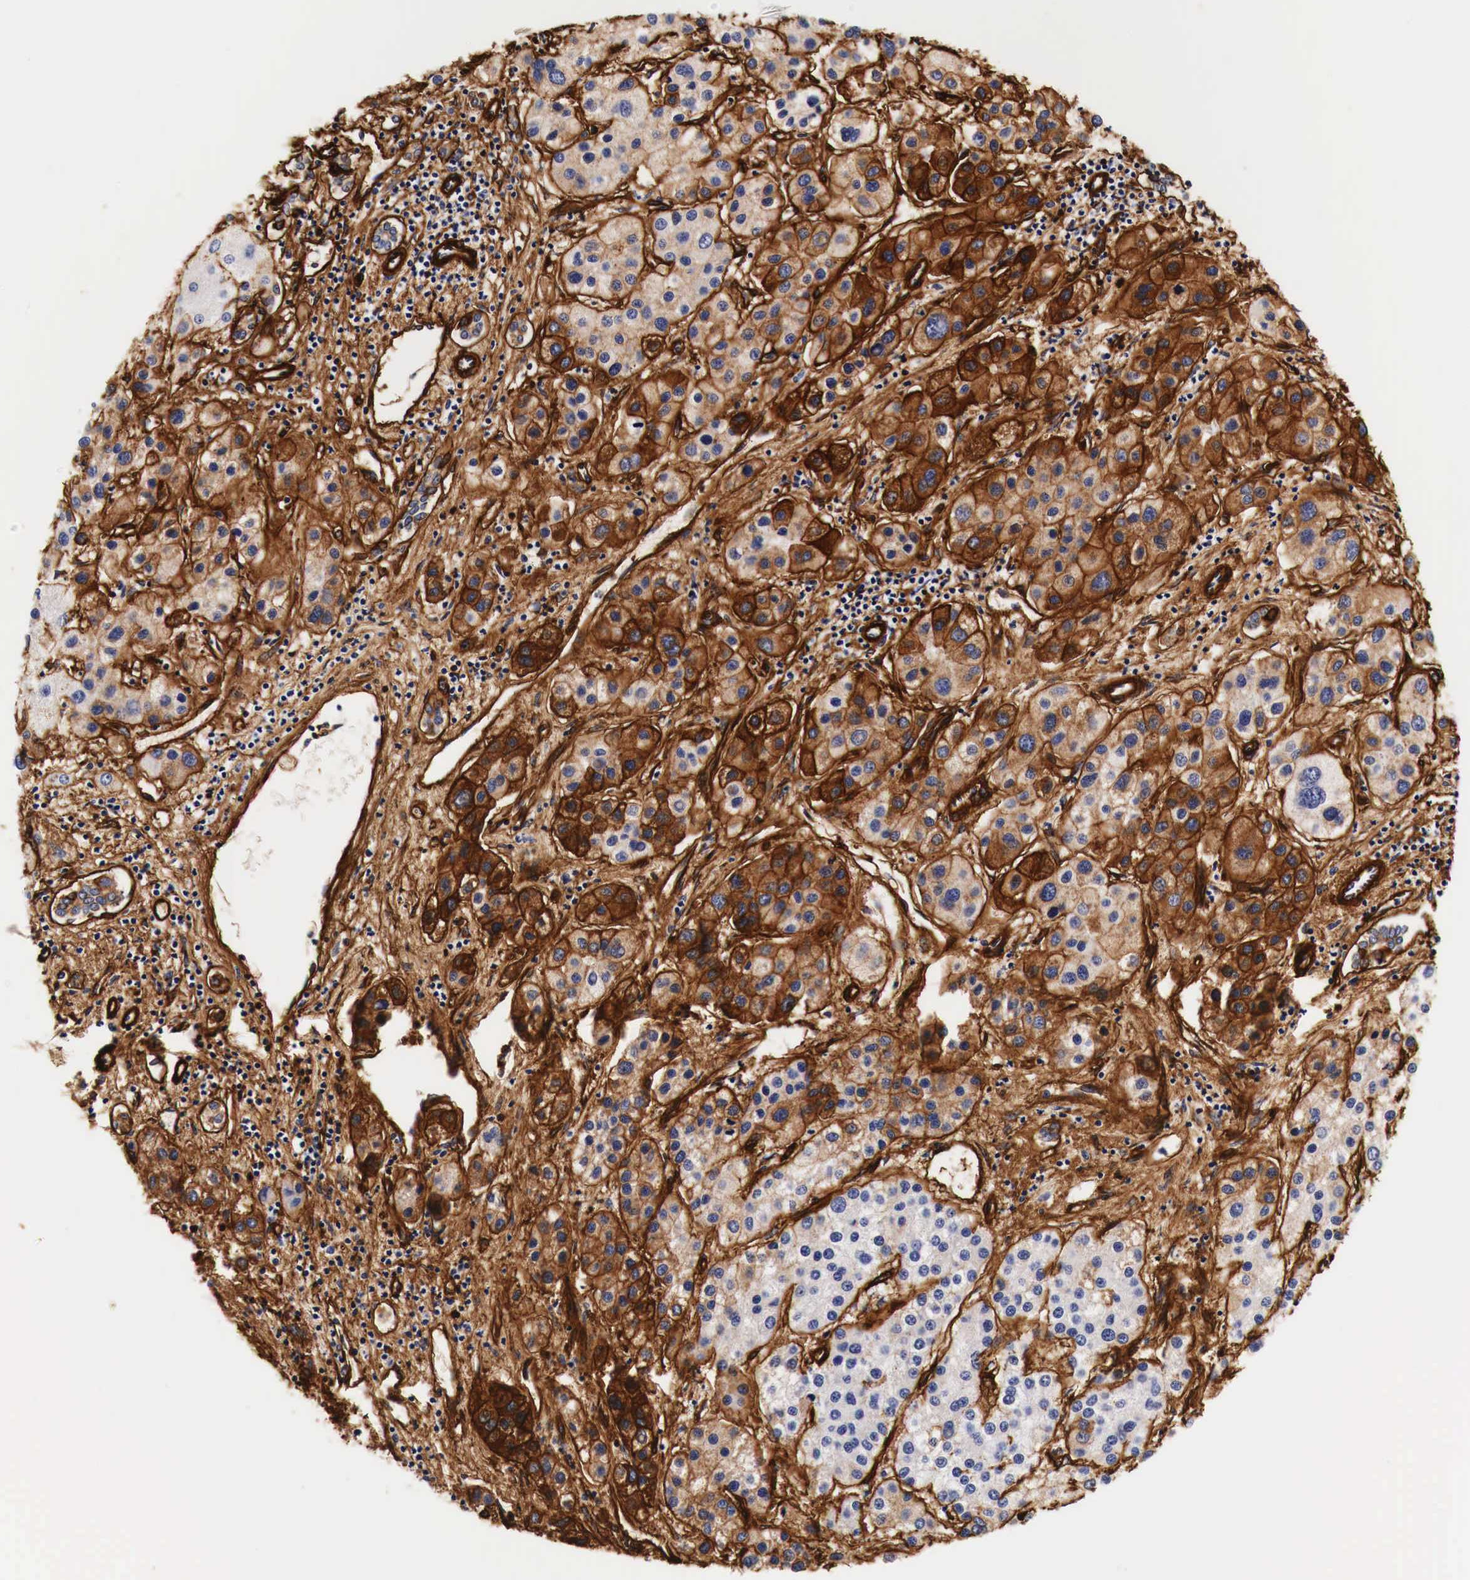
{"staining": {"intensity": "moderate", "quantity": "<25%", "location": "cytoplasmic/membranous"}, "tissue": "liver cancer", "cell_type": "Tumor cells", "image_type": "cancer", "snomed": [{"axis": "morphology", "description": "Carcinoma, Hepatocellular, NOS"}, {"axis": "topography", "description": "Liver"}], "caption": "This micrograph shows immunohistochemistry staining of liver hepatocellular carcinoma, with low moderate cytoplasmic/membranous positivity in approximately <25% of tumor cells.", "gene": "LAMB2", "patient": {"sex": "female", "age": 85}}